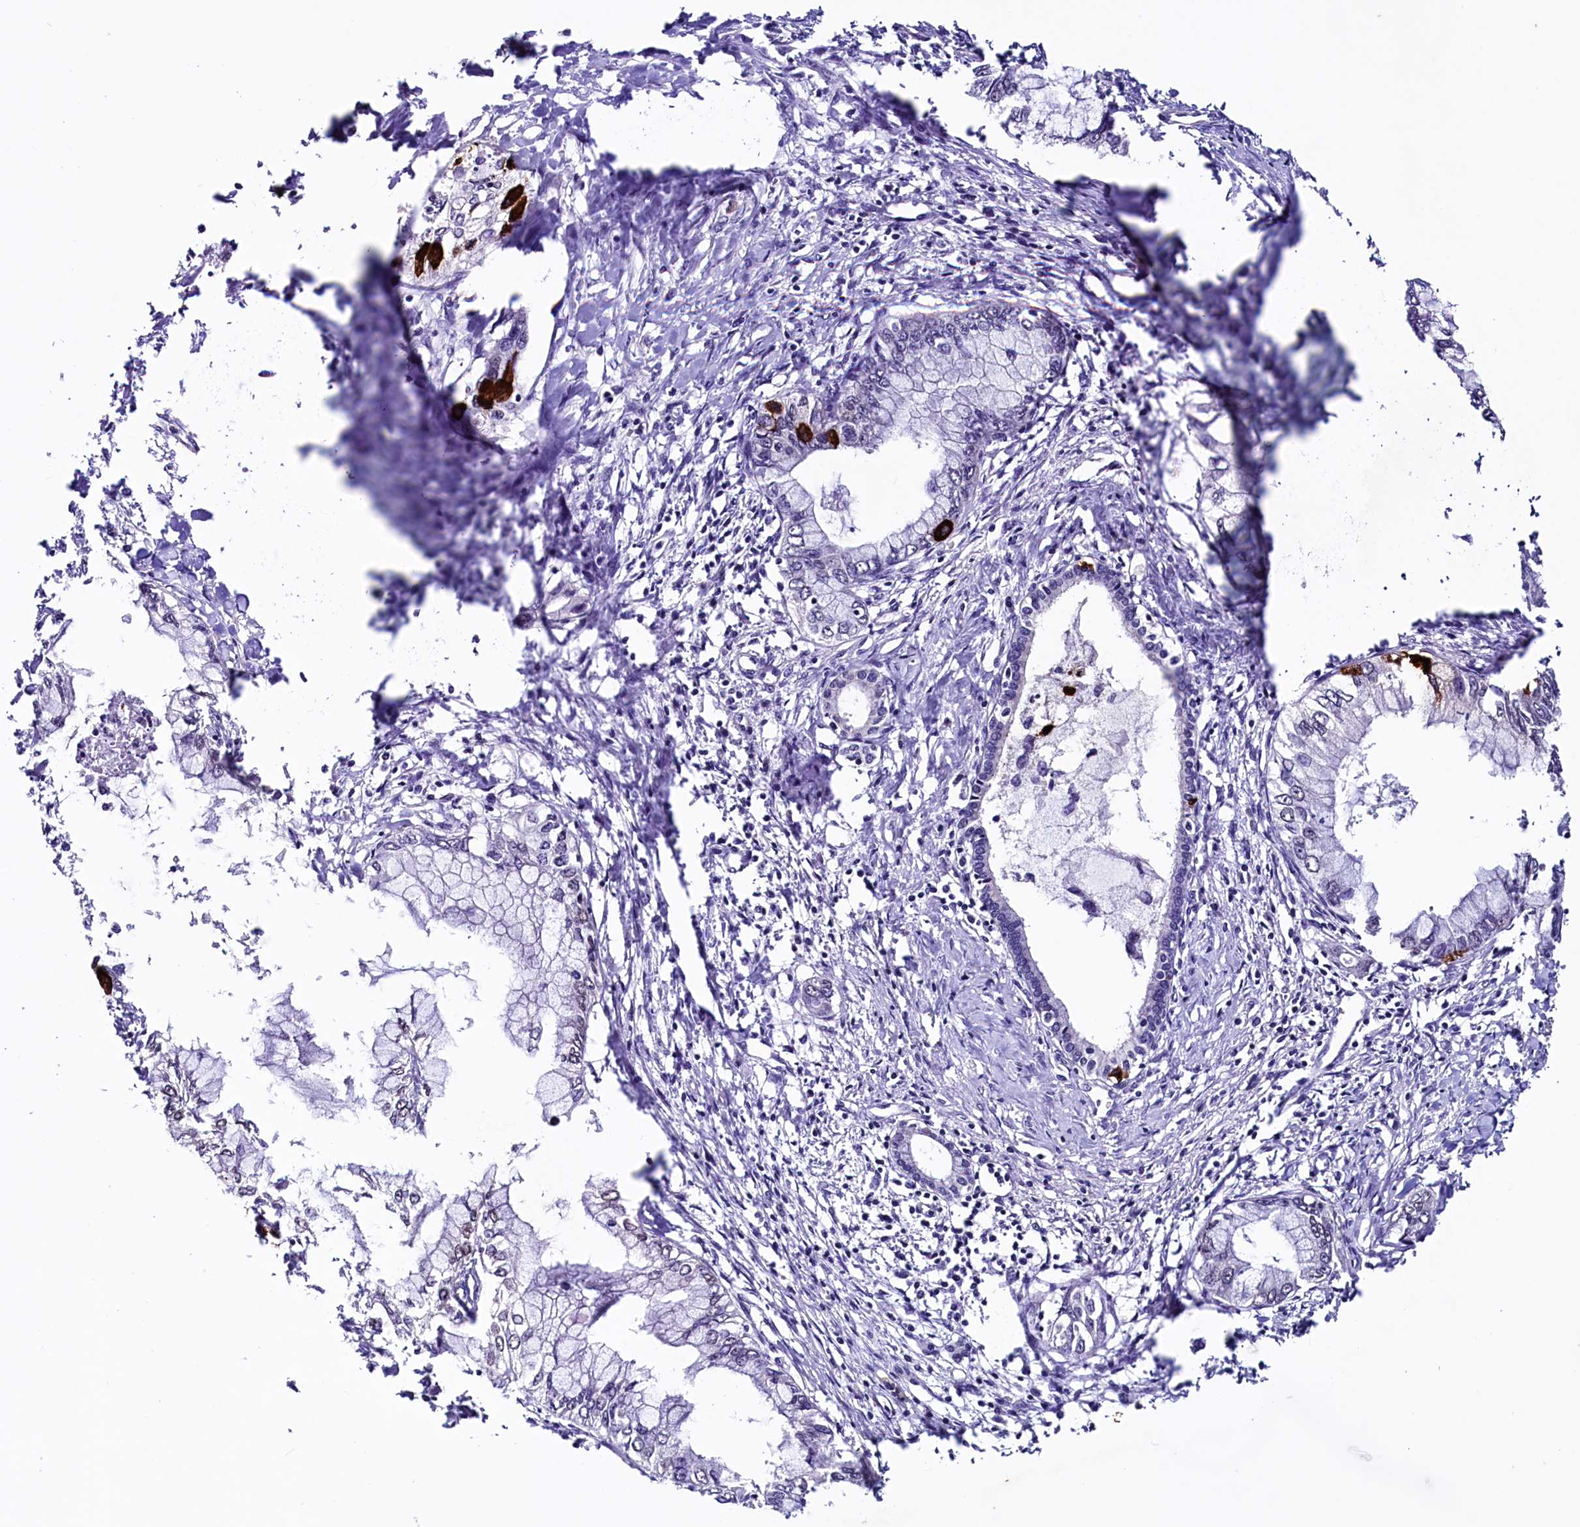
{"staining": {"intensity": "strong", "quantity": "<25%", "location": "cytoplasmic/membranous"}, "tissue": "pancreatic cancer", "cell_type": "Tumor cells", "image_type": "cancer", "snomed": [{"axis": "morphology", "description": "Adenocarcinoma, NOS"}, {"axis": "topography", "description": "Pancreas"}], "caption": "An image of pancreatic cancer (adenocarcinoma) stained for a protein shows strong cytoplasmic/membranous brown staining in tumor cells.", "gene": "RNMT", "patient": {"sex": "male", "age": 48}}